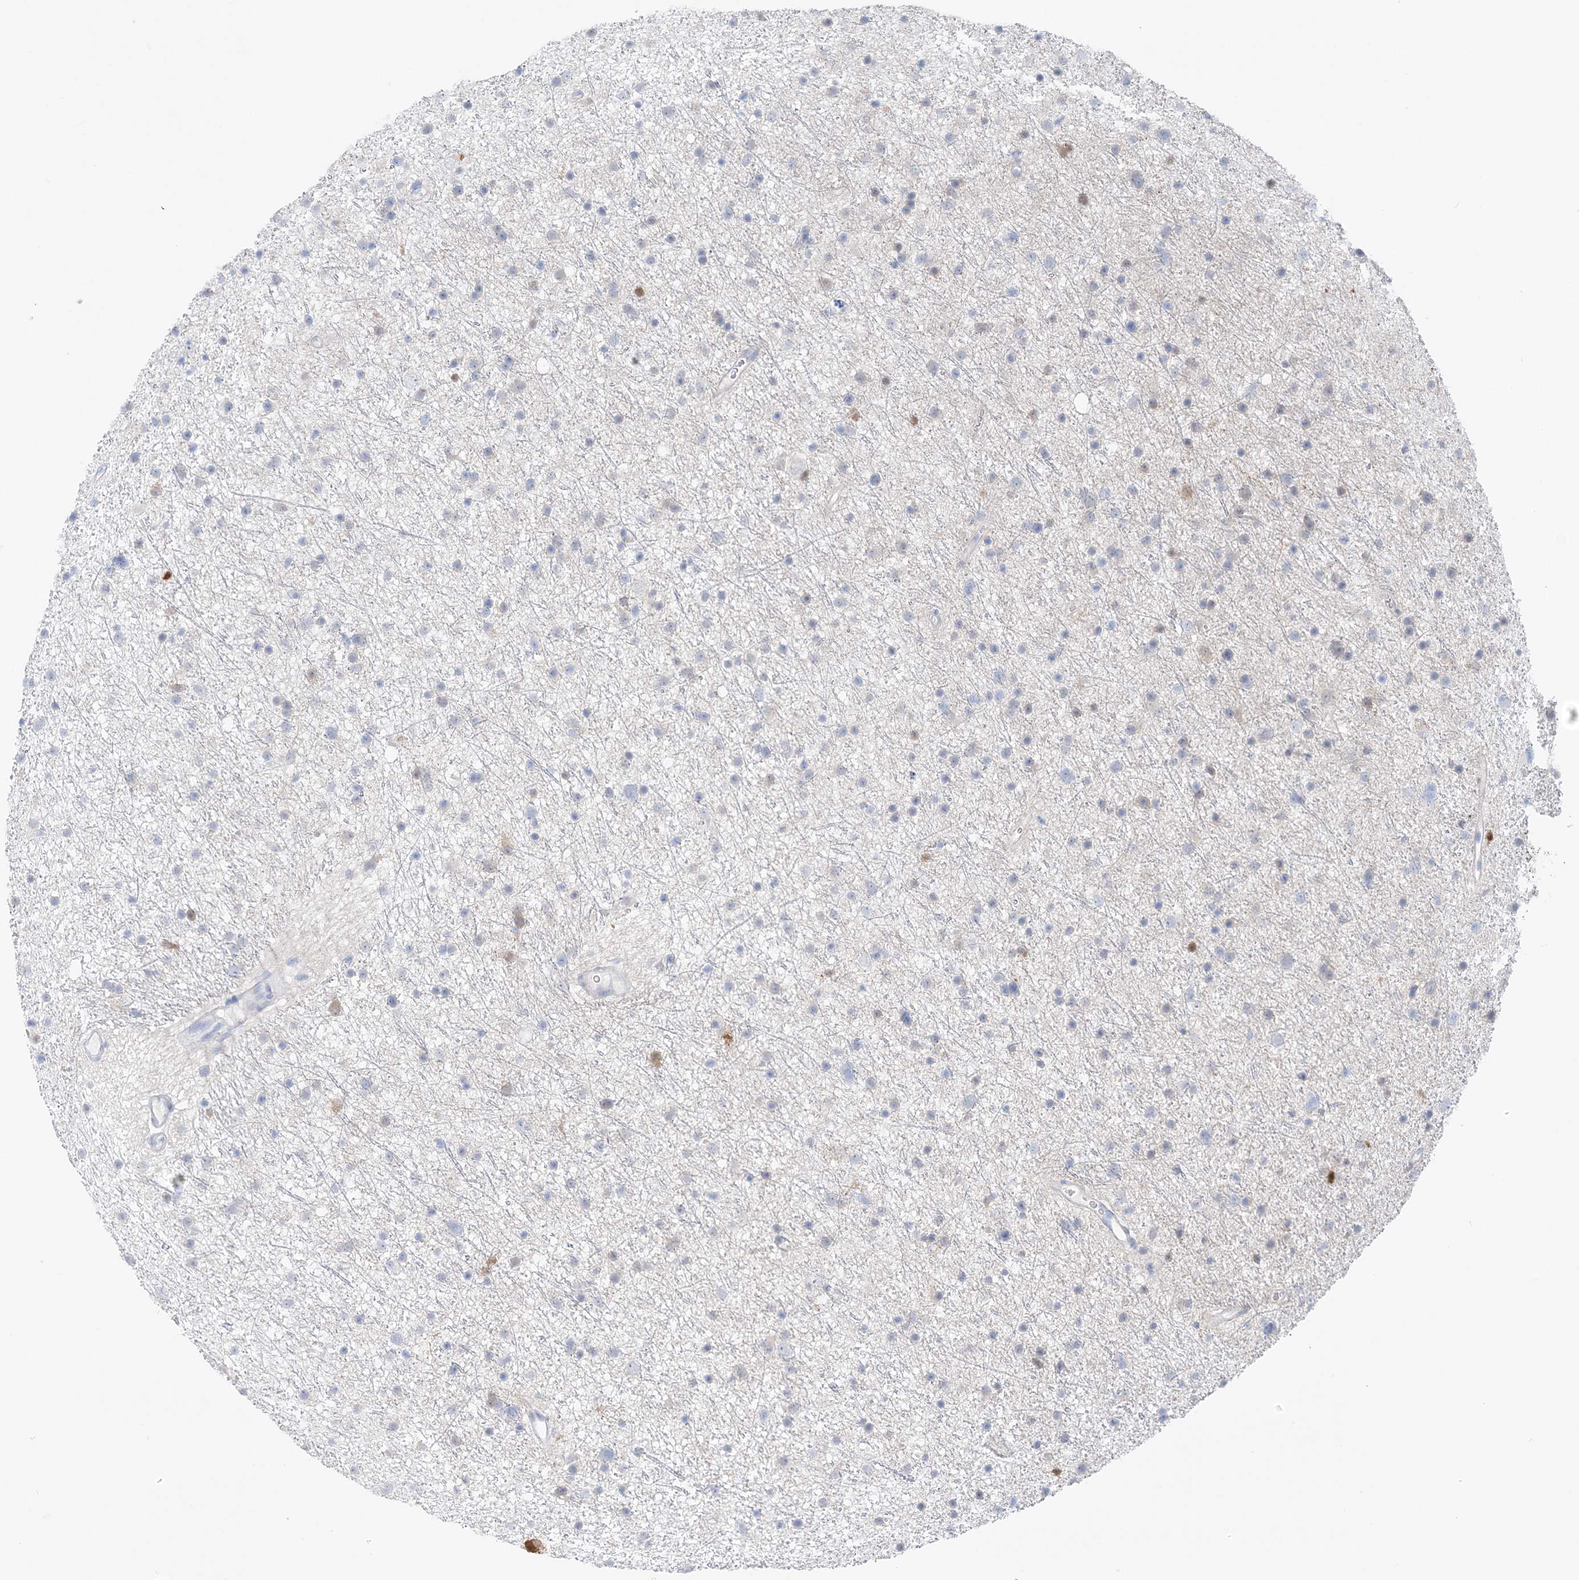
{"staining": {"intensity": "moderate", "quantity": "<25%", "location": "cytoplasmic/membranous,nuclear"}, "tissue": "glioma", "cell_type": "Tumor cells", "image_type": "cancer", "snomed": [{"axis": "morphology", "description": "Glioma, malignant, Low grade"}, {"axis": "topography", "description": "Cerebral cortex"}], "caption": "Glioma was stained to show a protein in brown. There is low levels of moderate cytoplasmic/membranous and nuclear positivity in approximately <25% of tumor cells. Nuclei are stained in blue.", "gene": "HMGCS1", "patient": {"sex": "female", "age": 39}}